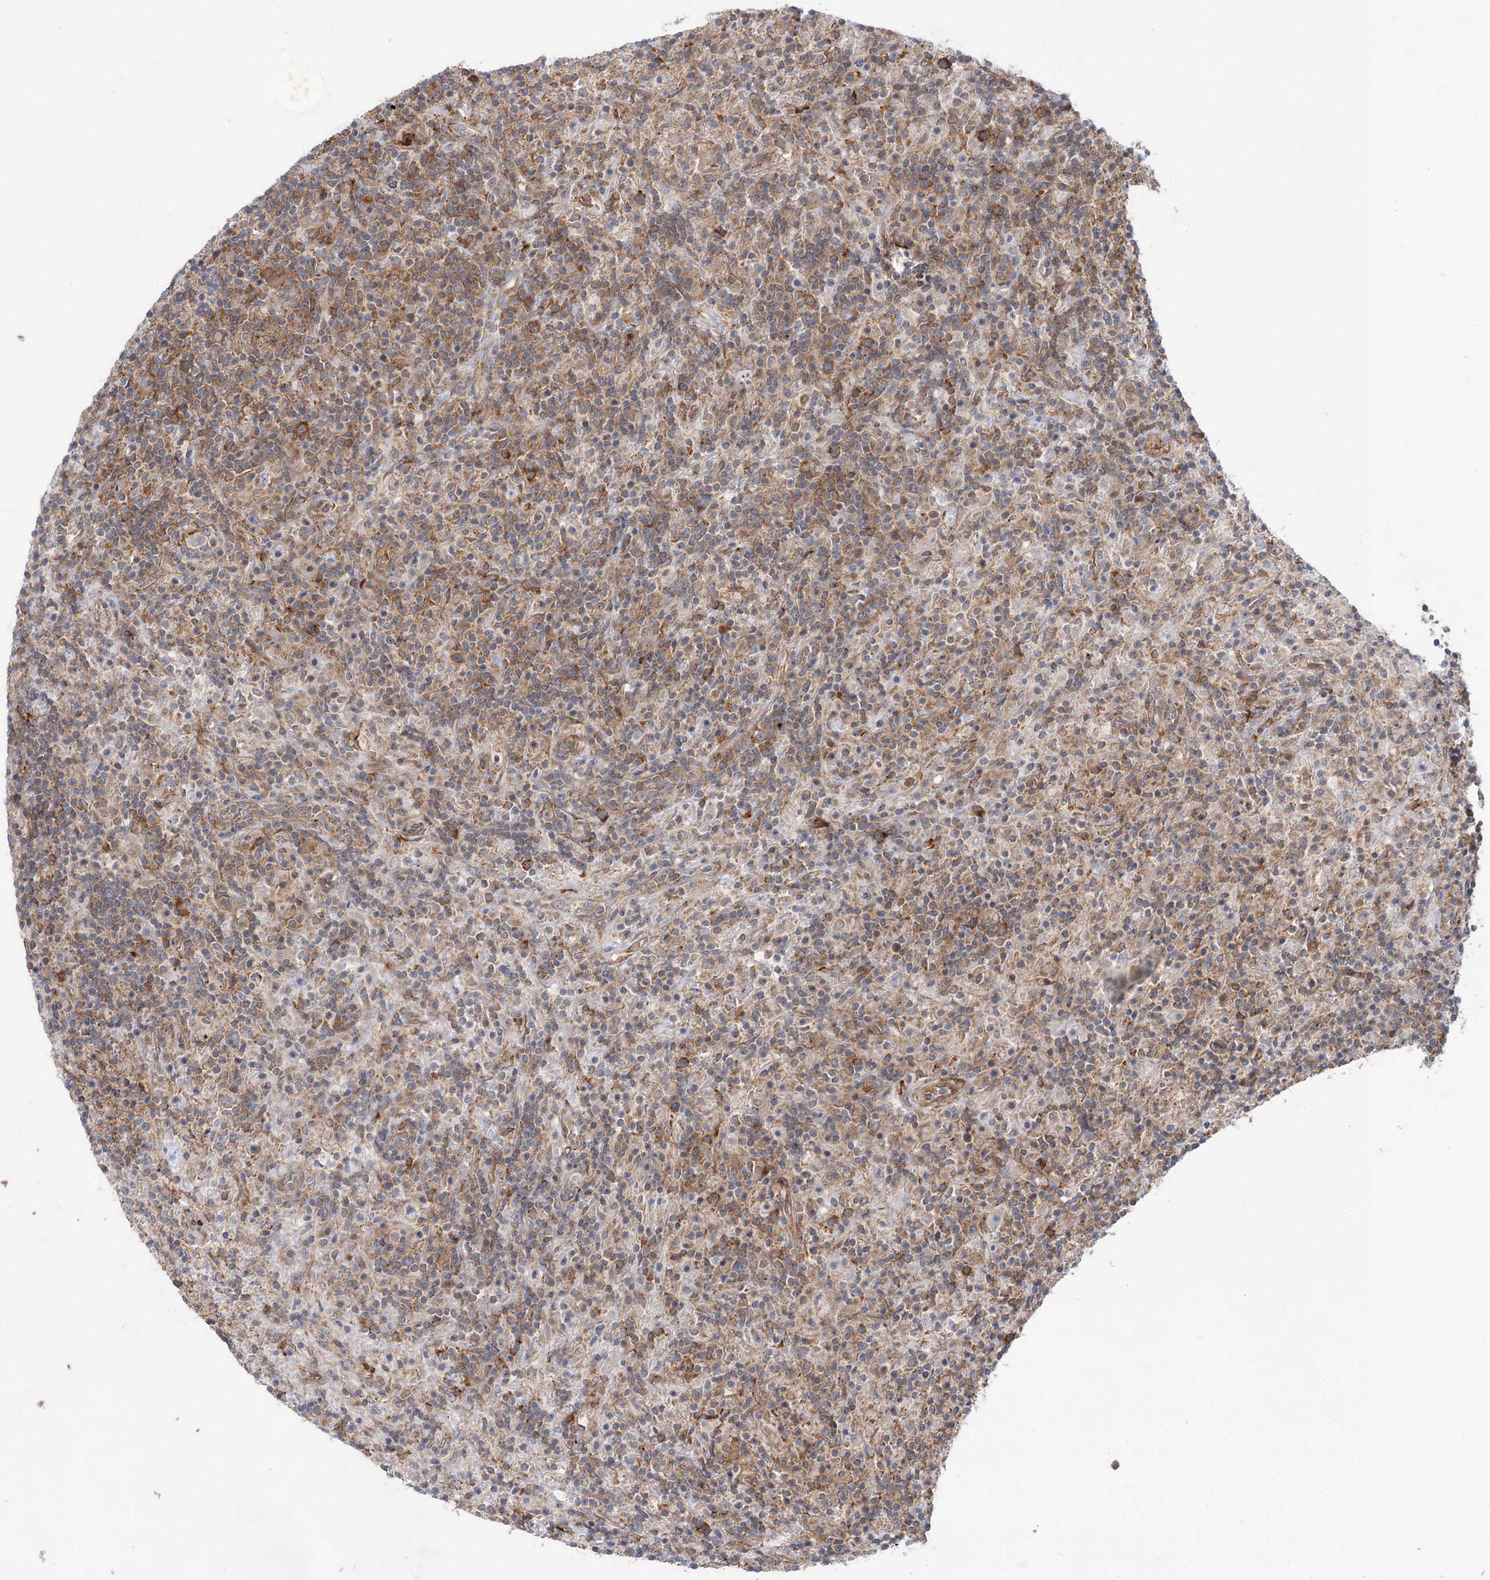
{"staining": {"intensity": "moderate", "quantity": ">75%", "location": "cytoplasmic/membranous"}, "tissue": "lymphoma", "cell_type": "Tumor cells", "image_type": "cancer", "snomed": [{"axis": "morphology", "description": "Hodgkin's disease, NOS"}, {"axis": "topography", "description": "Lymph node"}], "caption": "The micrograph demonstrates immunohistochemical staining of Hodgkin's disease. There is moderate cytoplasmic/membranous expression is identified in about >75% of tumor cells.", "gene": "VWA2", "patient": {"sex": "male", "age": 70}}